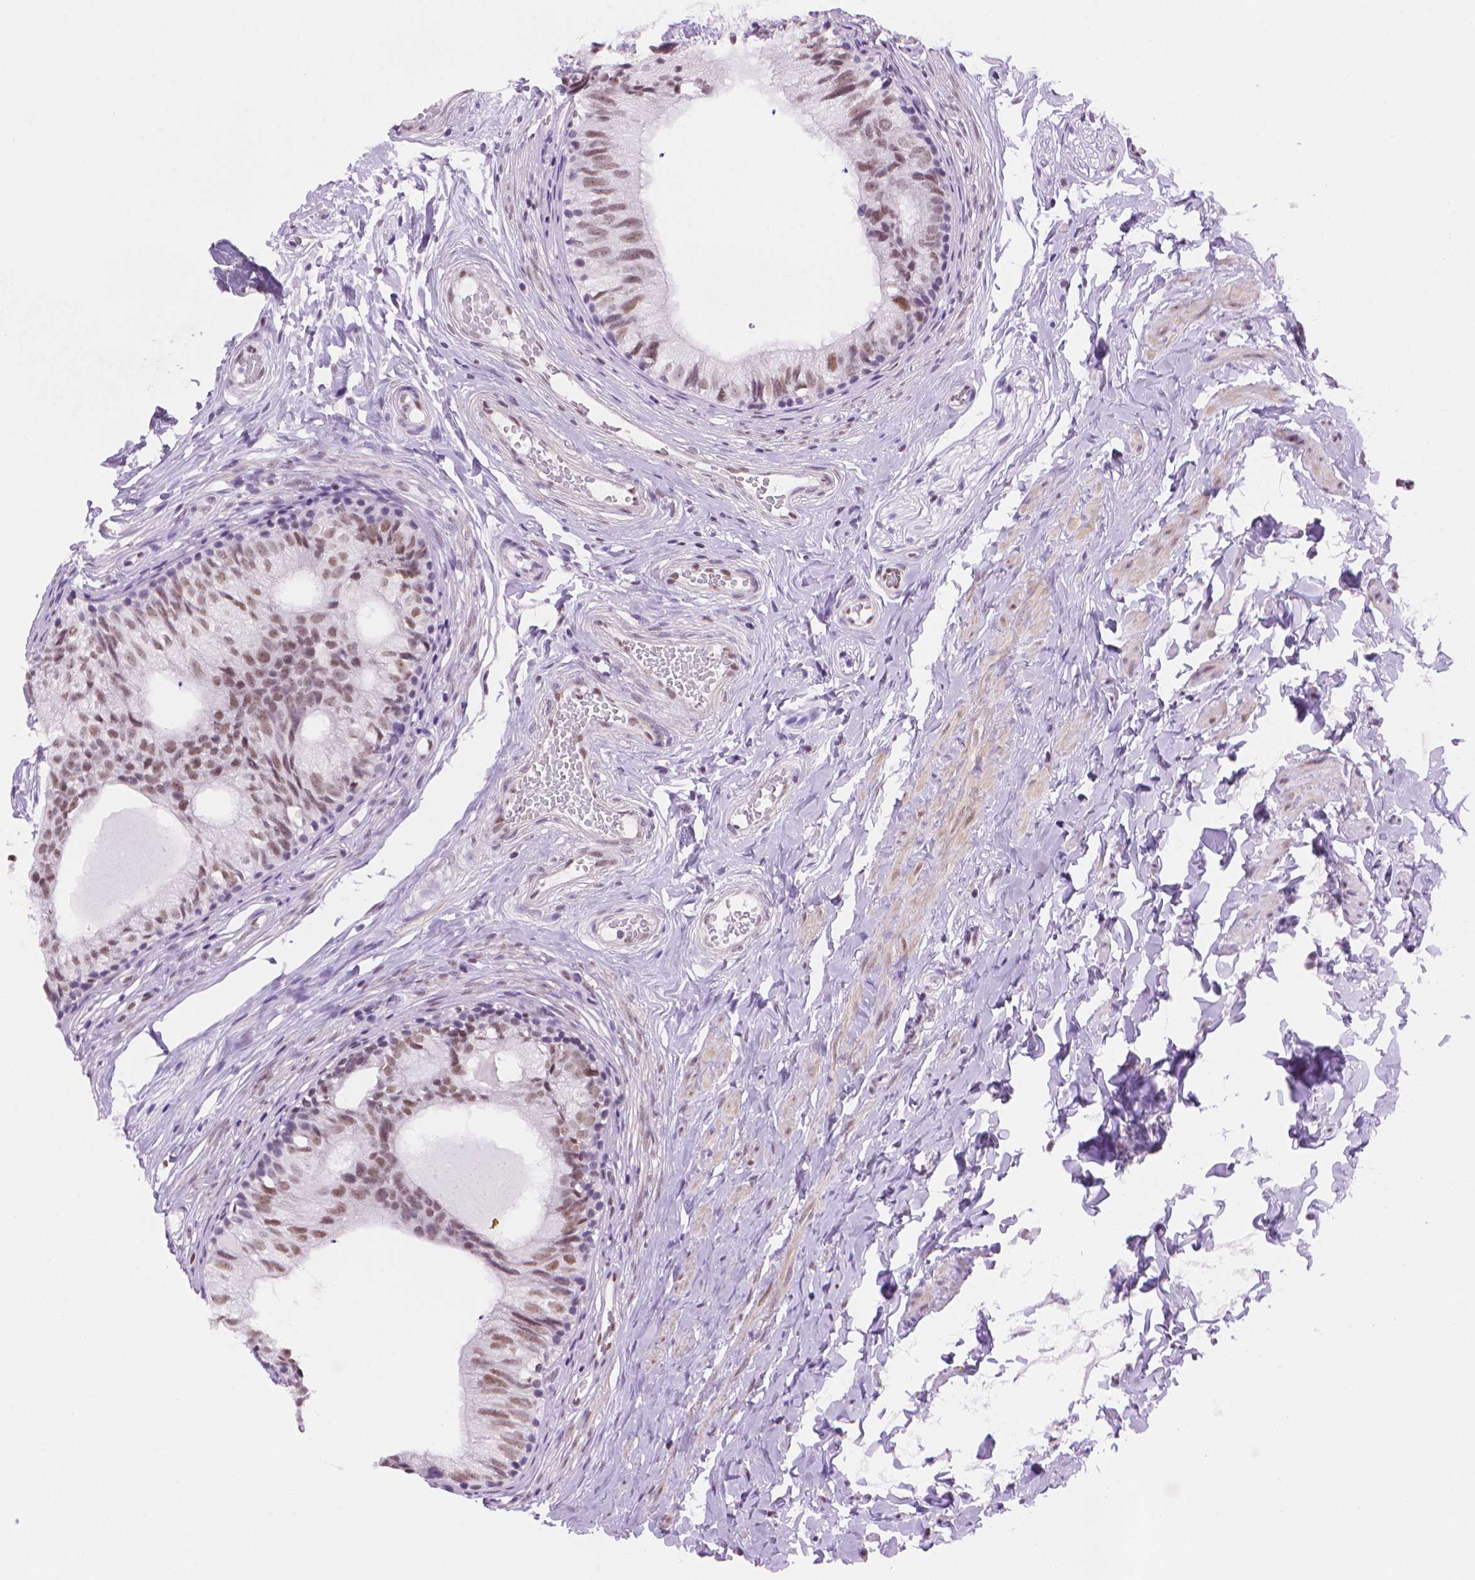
{"staining": {"intensity": "moderate", "quantity": ">75%", "location": "nuclear"}, "tissue": "epididymis", "cell_type": "Glandular cells", "image_type": "normal", "snomed": [{"axis": "morphology", "description": "Normal tissue, NOS"}, {"axis": "topography", "description": "Epididymis"}], "caption": "Glandular cells reveal medium levels of moderate nuclear staining in about >75% of cells in normal epididymis. Using DAB (3,3'-diaminobenzidine) (brown) and hematoxylin (blue) stains, captured at high magnification using brightfield microscopy.", "gene": "UBN1", "patient": {"sex": "male", "age": 29}}